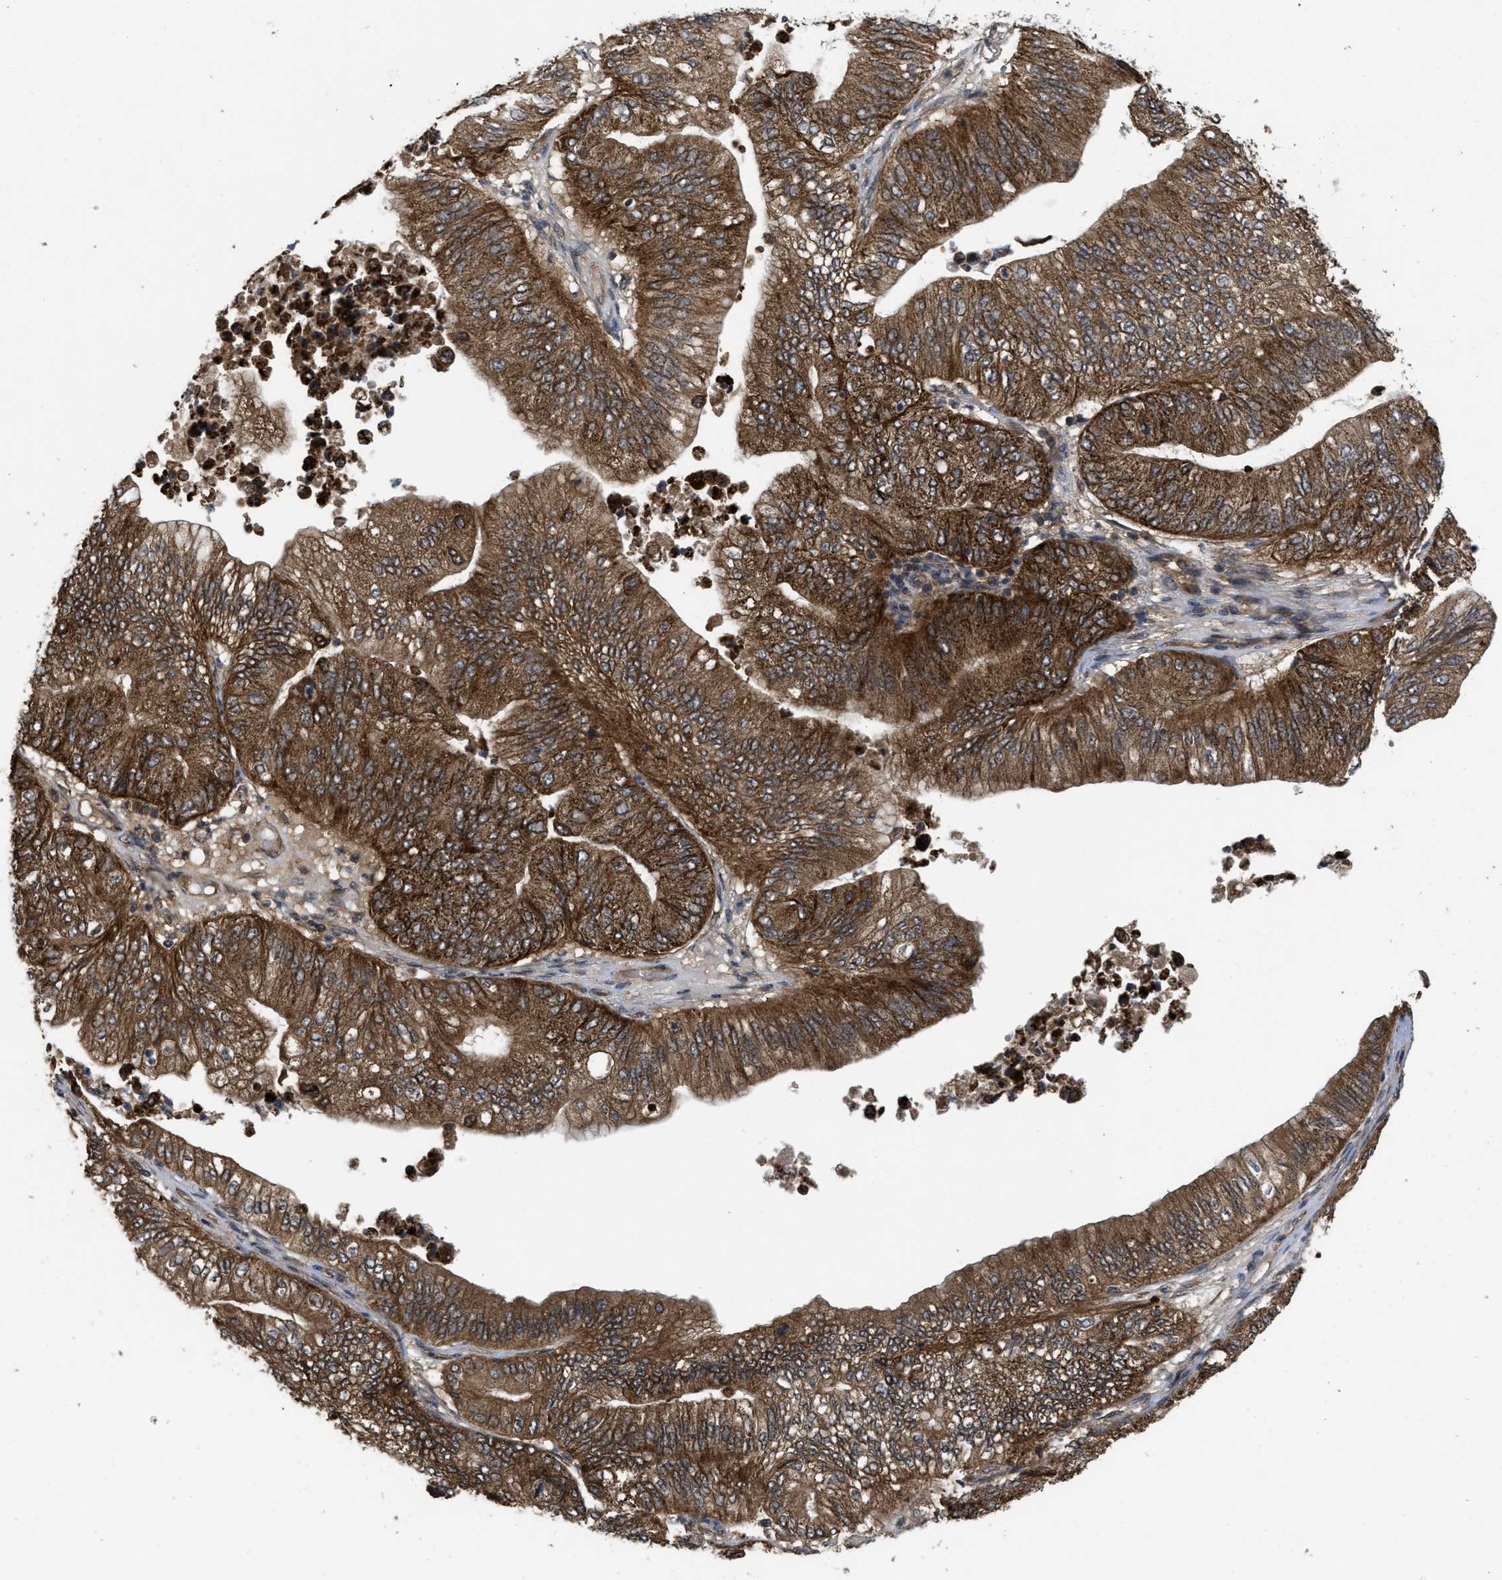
{"staining": {"intensity": "strong", "quantity": ">75%", "location": "cytoplasmic/membranous"}, "tissue": "ovarian cancer", "cell_type": "Tumor cells", "image_type": "cancer", "snomed": [{"axis": "morphology", "description": "Cystadenocarcinoma, mucinous, NOS"}, {"axis": "topography", "description": "Ovary"}], "caption": "Mucinous cystadenocarcinoma (ovarian) tissue displays strong cytoplasmic/membranous staining in about >75% of tumor cells", "gene": "FZD6", "patient": {"sex": "female", "age": 61}}